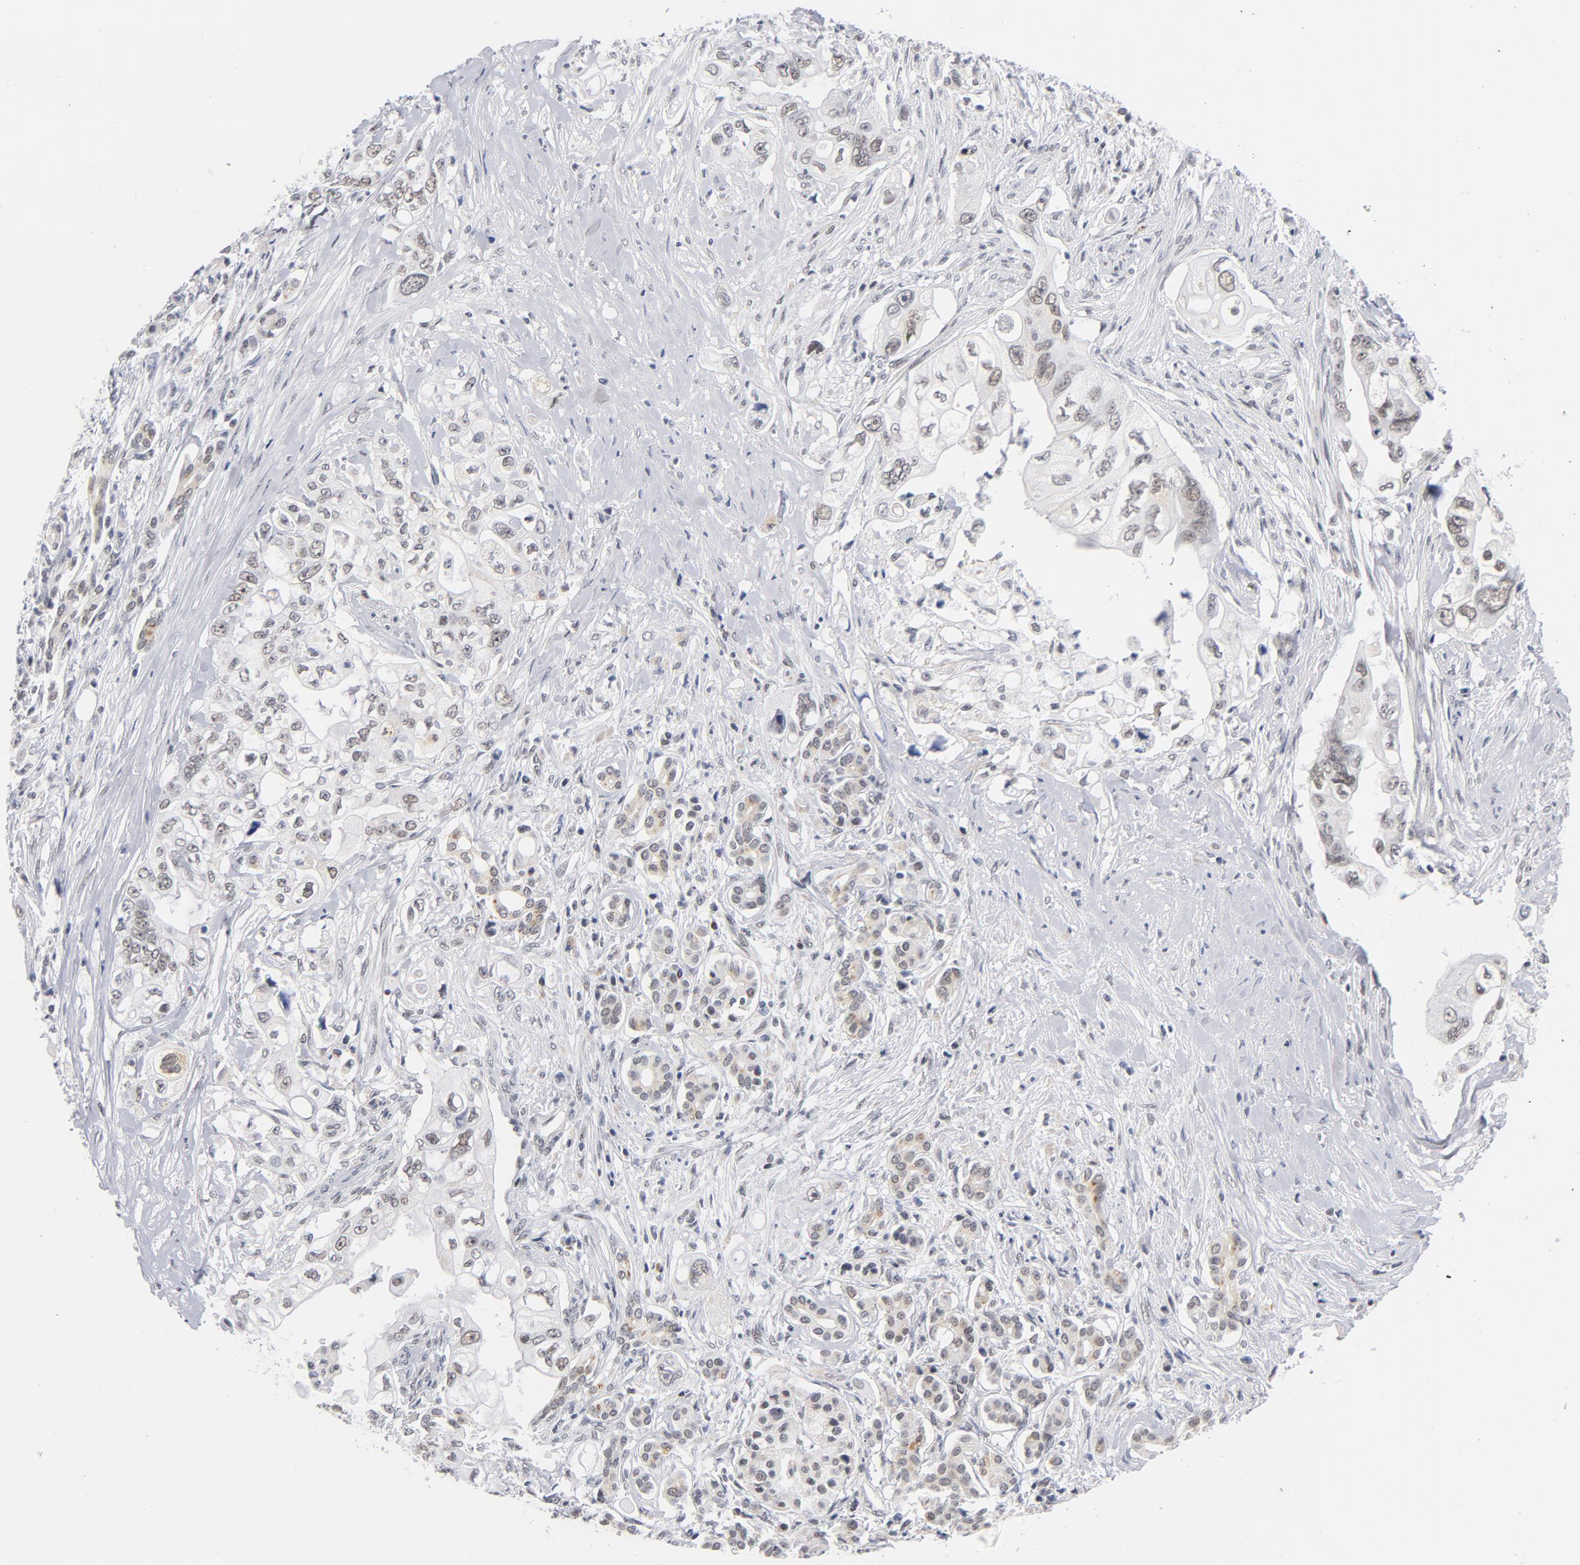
{"staining": {"intensity": "weak", "quantity": "25%-75%", "location": "nuclear"}, "tissue": "pancreatic cancer", "cell_type": "Tumor cells", "image_type": "cancer", "snomed": [{"axis": "morphology", "description": "Normal tissue, NOS"}, {"axis": "topography", "description": "Pancreas"}], "caption": "An immunohistochemistry (IHC) photomicrograph of neoplastic tissue is shown. Protein staining in brown labels weak nuclear positivity in pancreatic cancer within tumor cells.", "gene": "BAP1", "patient": {"sex": "male", "age": 42}}